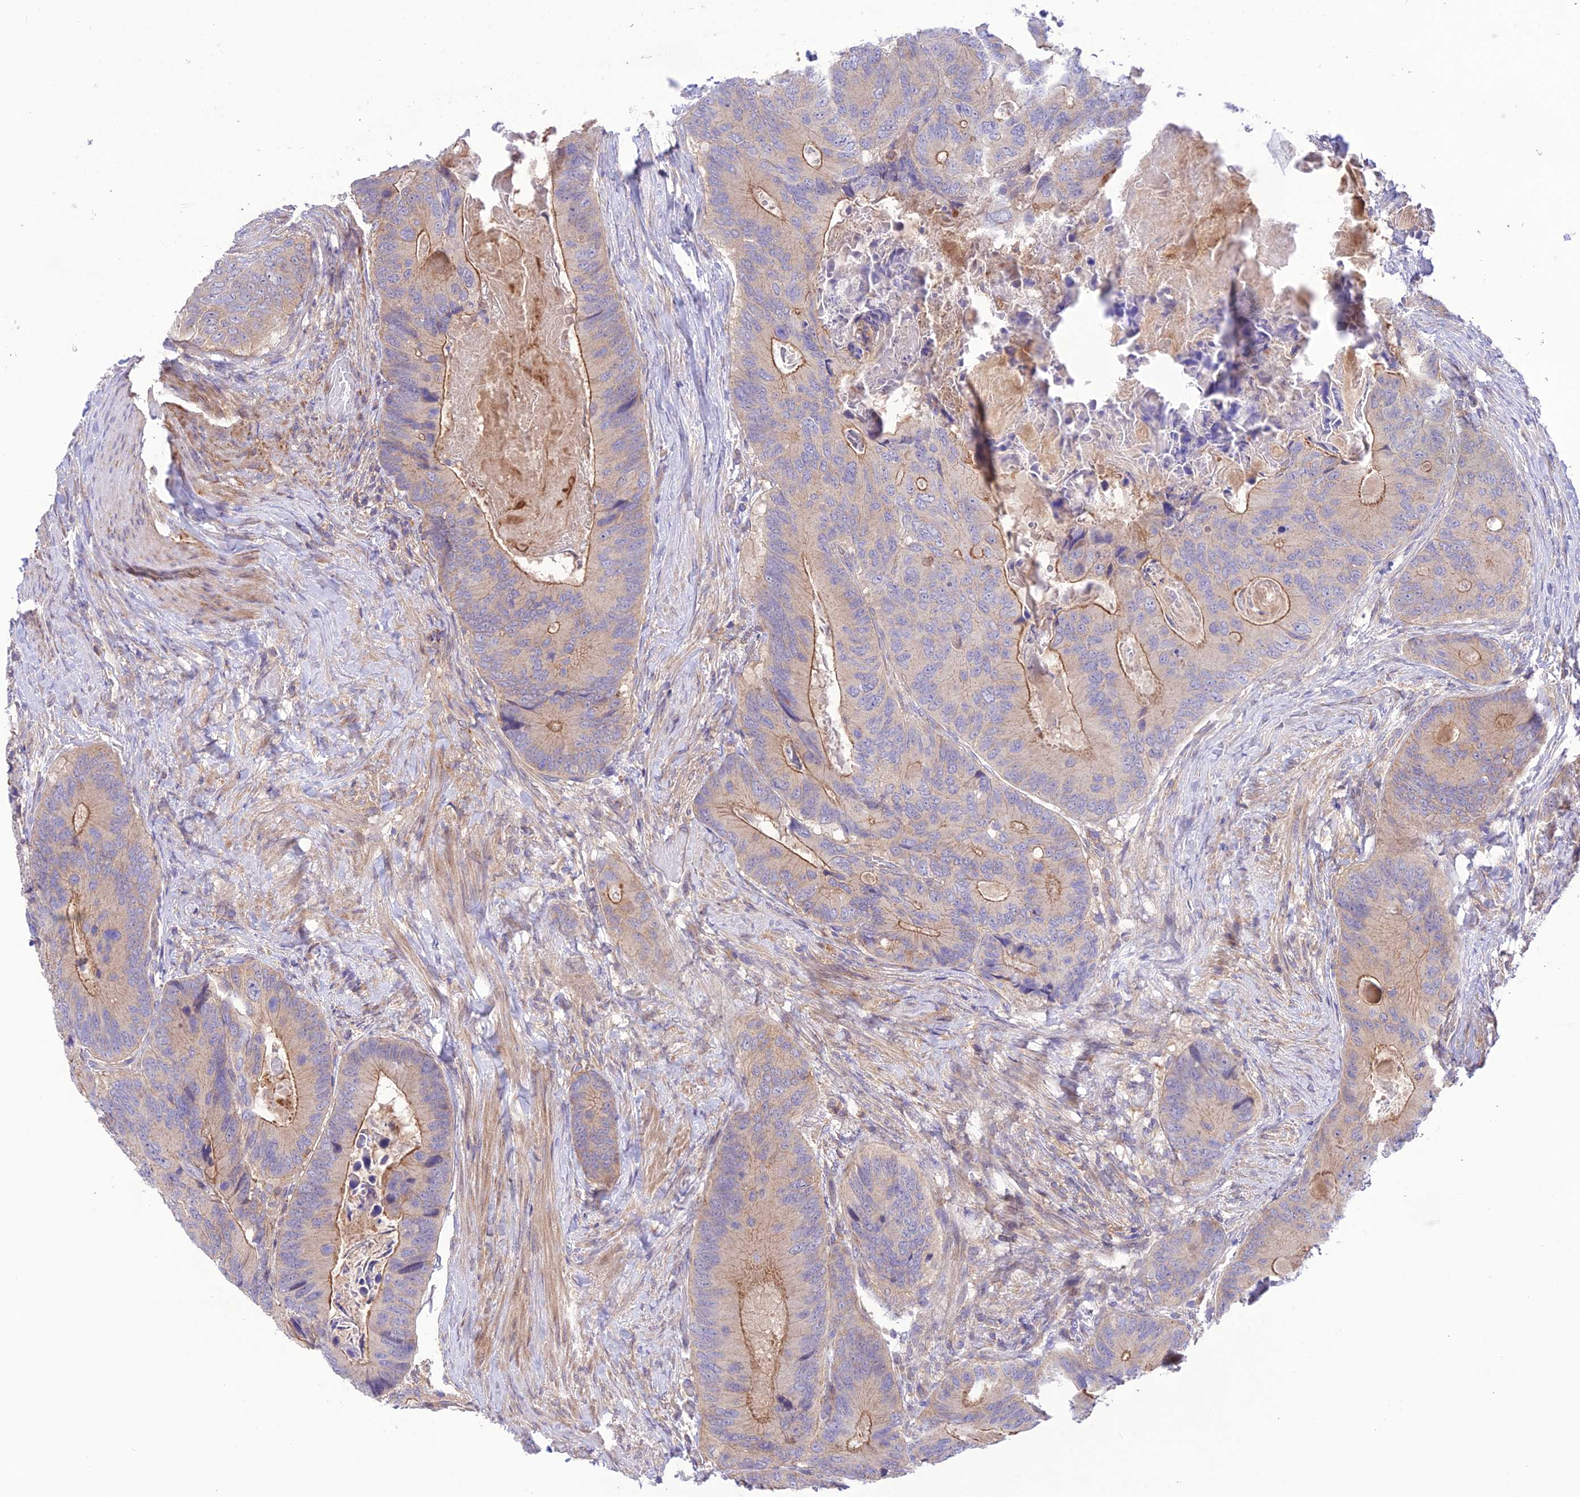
{"staining": {"intensity": "weak", "quantity": ">75%", "location": "cytoplasmic/membranous"}, "tissue": "colorectal cancer", "cell_type": "Tumor cells", "image_type": "cancer", "snomed": [{"axis": "morphology", "description": "Adenocarcinoma, NOS"}, {"axis": "topography", "description": "Colon"}], "caption": "Adenocarcinoma (colorectal) stained with a brown dye demonstrates weak cytoplasmic/membranous positive expression in approximately >75% of tumor cells.", "gene": "FCHSD1", "patient": {"sex": "male", "age": 84}}